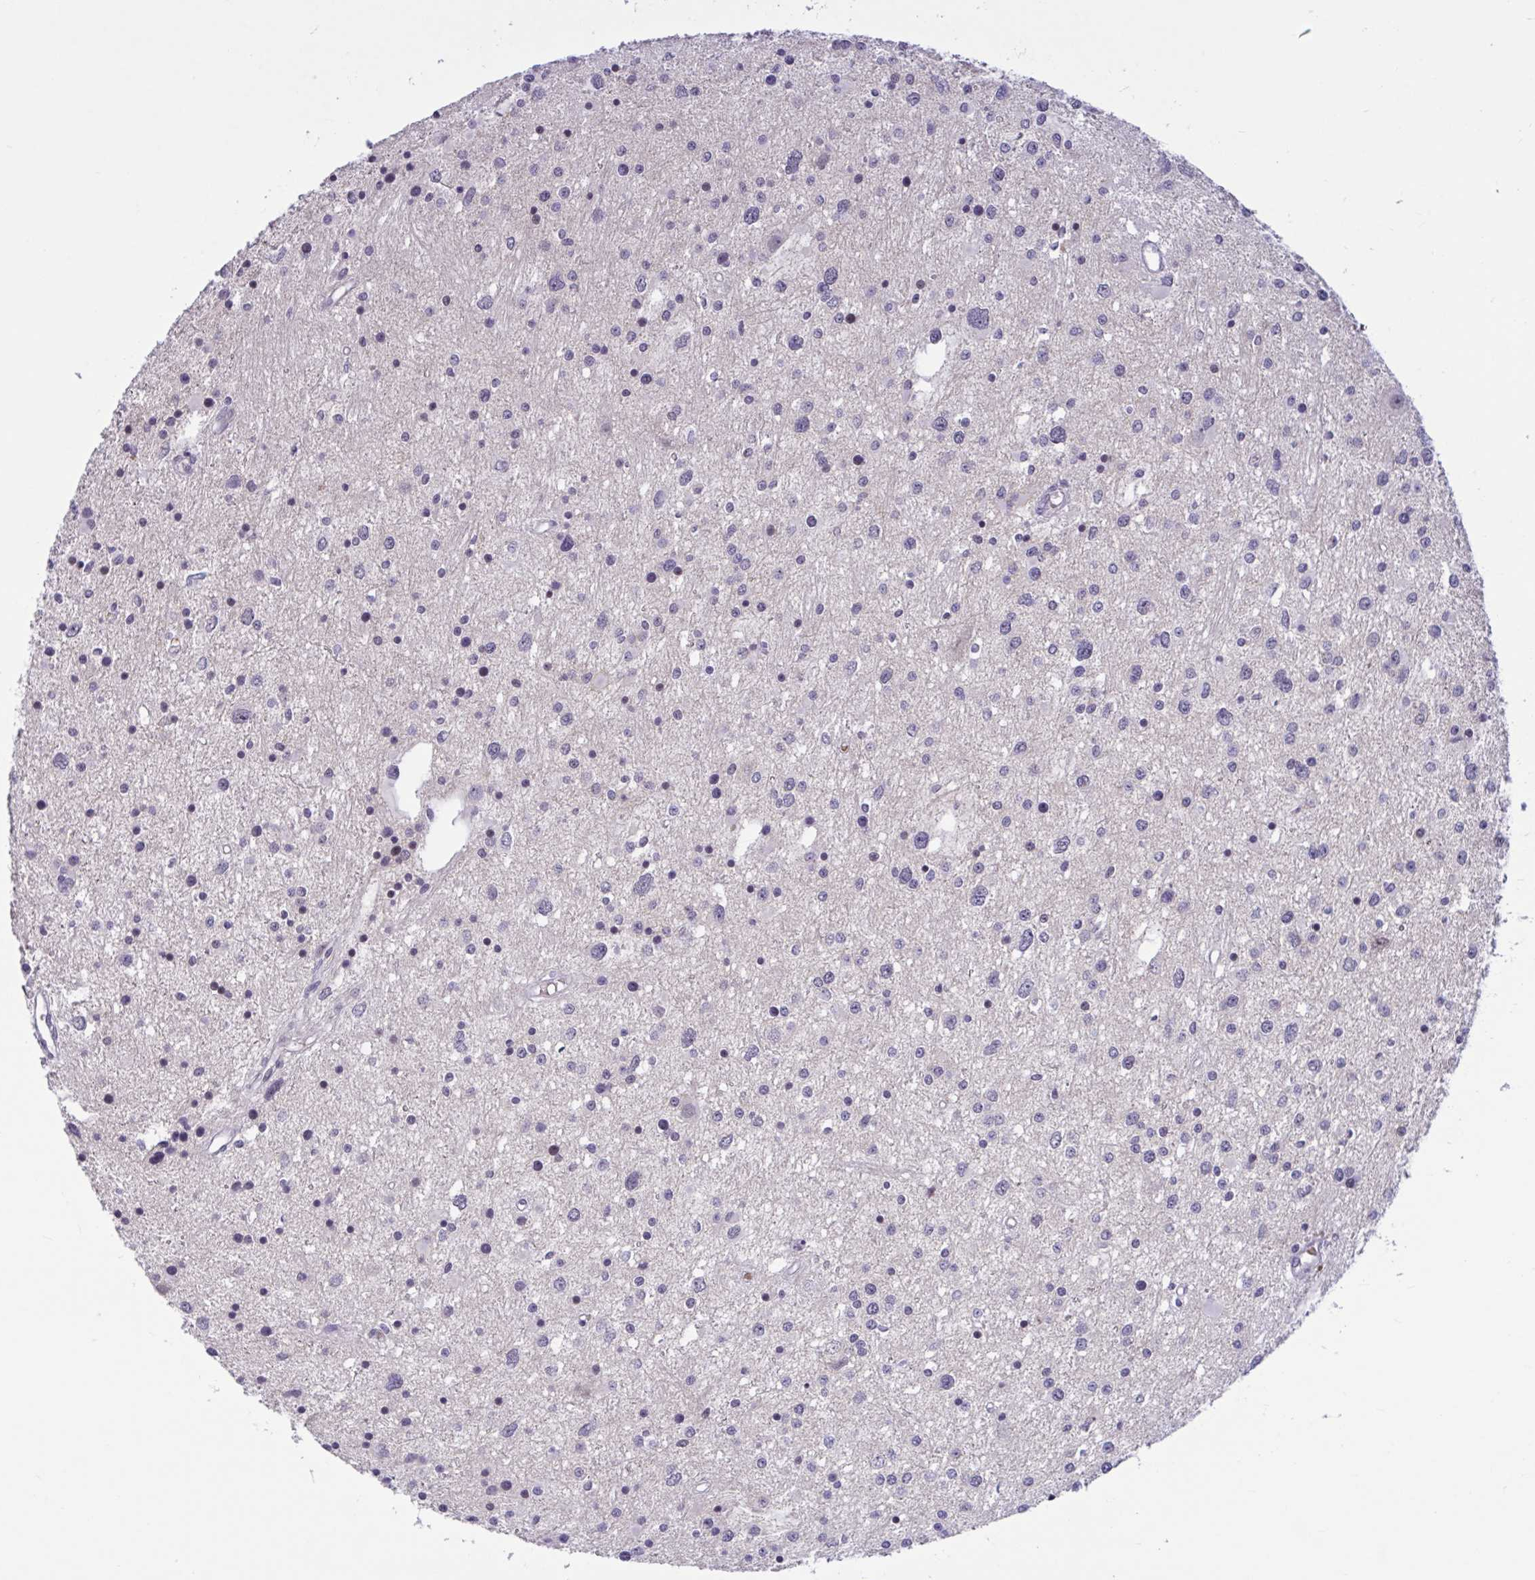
{"staining": {"intensity": "negative", "quantity": "none", "location": "none"}, "tissue": "glioma", "cell_type": "Tumor cells", "image_type": "cancer", "snomed": [{"axis": "morphology", "description": "Glioma, malignant, High grade"}, {"axis": "topography", "description": "Brain"}], "caption": "Micrograph shows no protein expression in tumor cells of glioma tissue.", "gene": "CNGB3", "patient": {"sex": "male", "age": 54}}